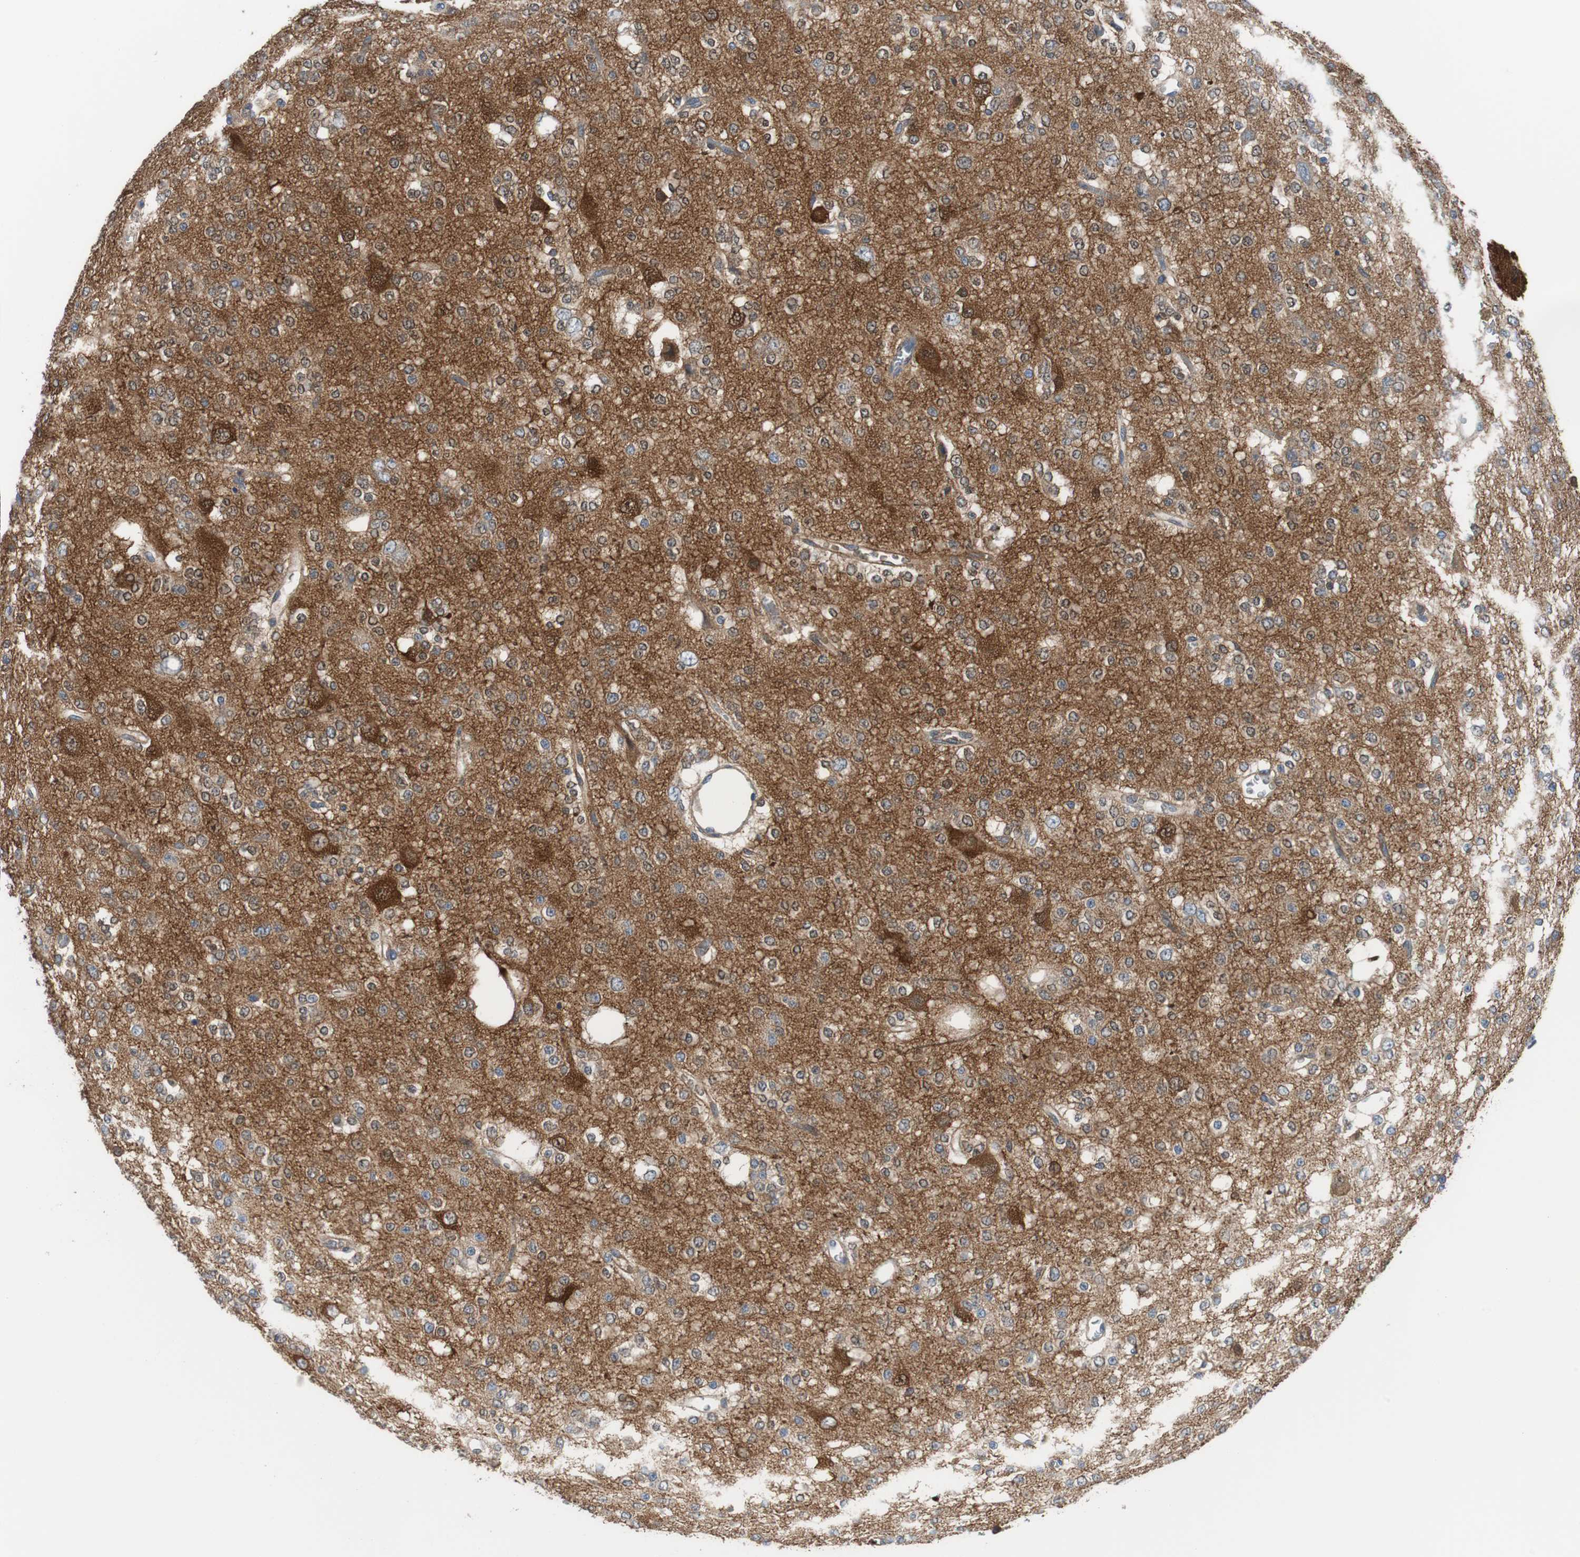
{"staining": {"intensity": "moderate", "quantity": ">75%", "location": "cytoplasmic/membranous,nuclear"}, "tissue": "glioma", "cell_type": "Tumor cells", "image_type": "cancer", "snomed": [{"axis": "morphology", "description": "Glioma, malignant, Low grade"}, {"axis": "topography", "description": "Brain"}], "caption": "Tumor cells display moderate cytoplasmic/membranous and nuclear positivity in about >75% of cells in malignant low-grade glioma.", "gene": "BRAF", "patient": {"sex": "male", "age": 38}}